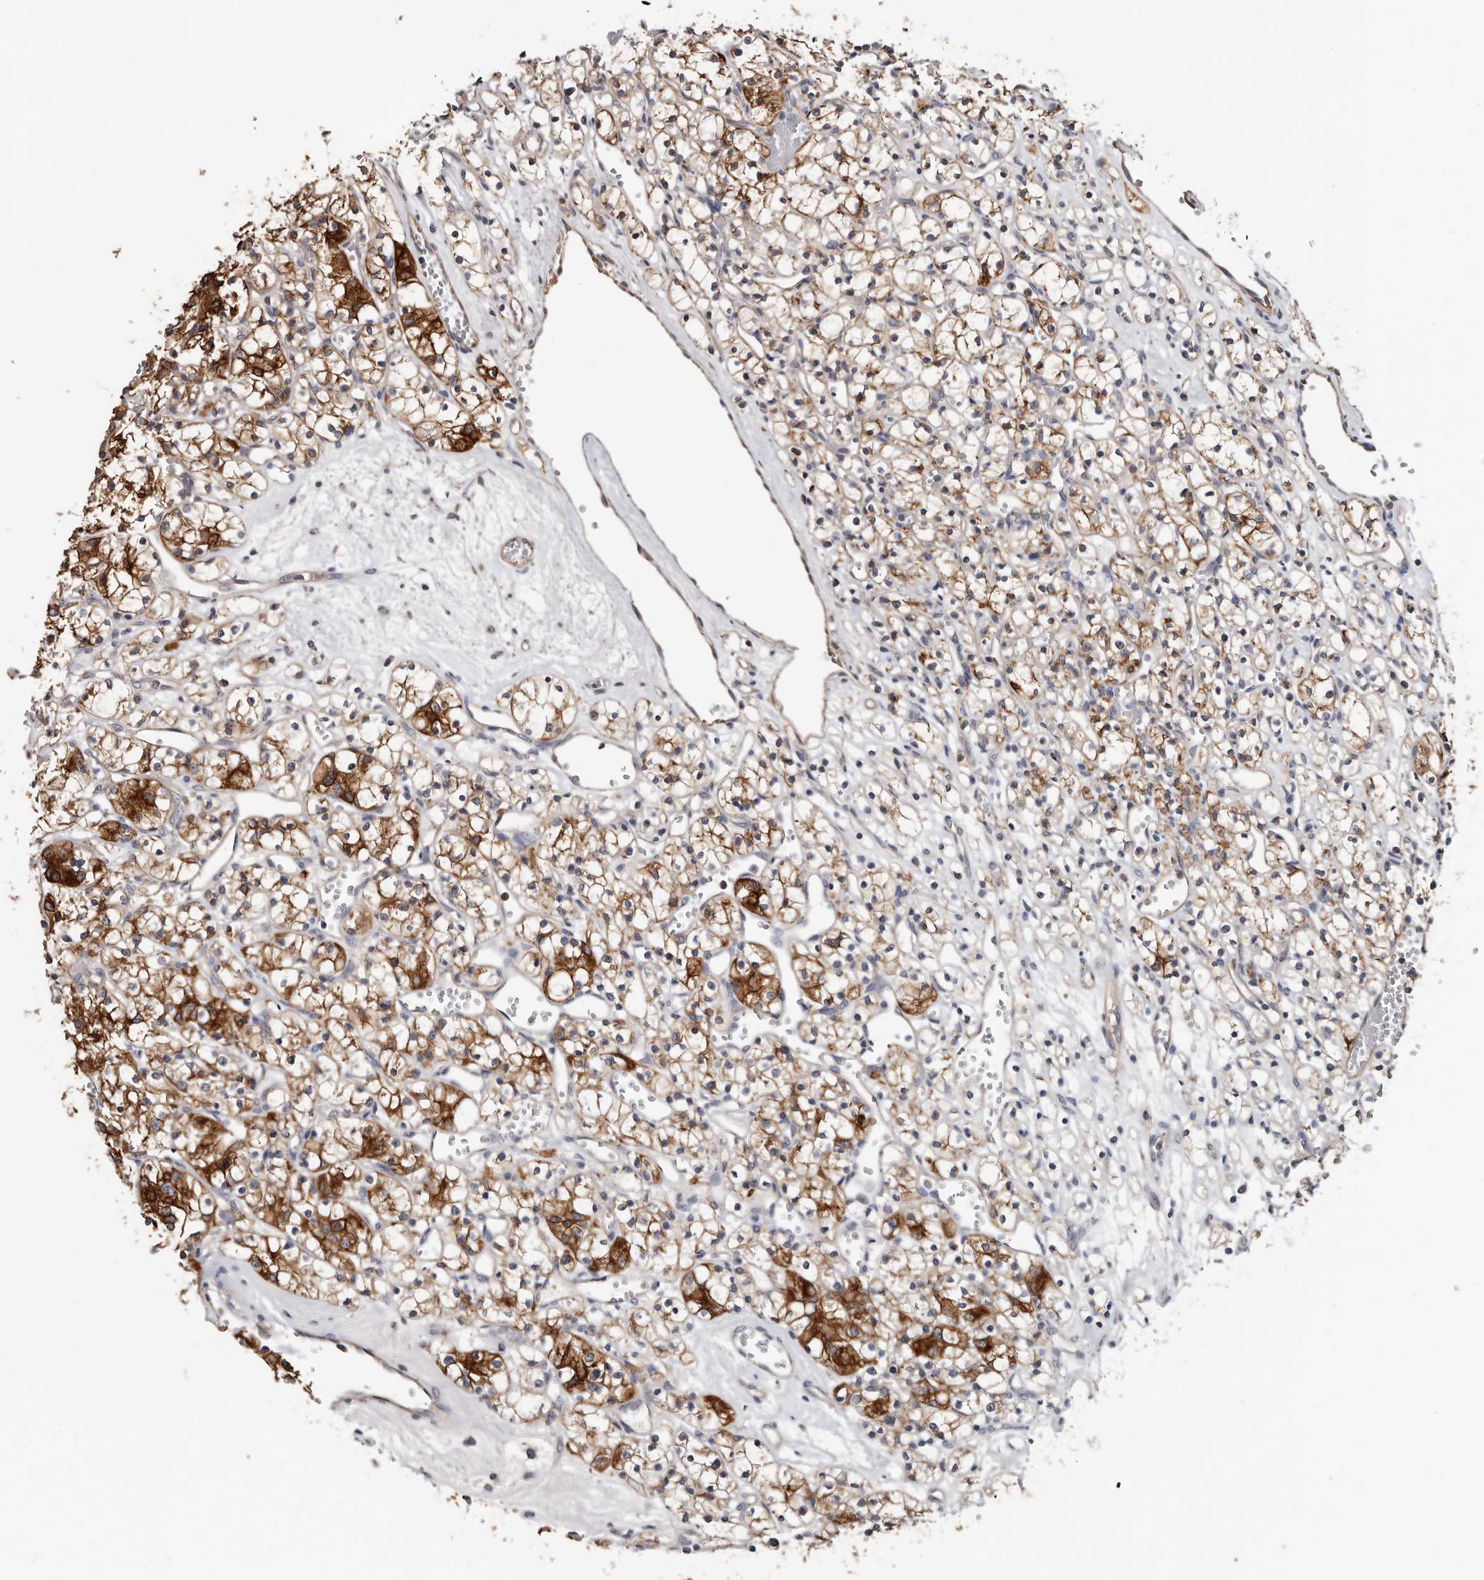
{"staining": {"intensity": "strong", "quantity": ">75%", "location": "cytoplasmic/membranous"}, "tissue": "renal cancer", "cell_type": "Tumor cells", "image_type": "cancer", "snomed": [{"axis": "morphology", "description": "Adenocarcinoma, NOS"}, {"axis": "topography", "description": "Kidney"}], "caption": "Protein analysis of renal cancer tissue exhibits strong cytoplasmic/membranous staining in about >75% of tumor cells.", "gene": "MRPL18", "patient": {"sex": "female", "age": 59}}